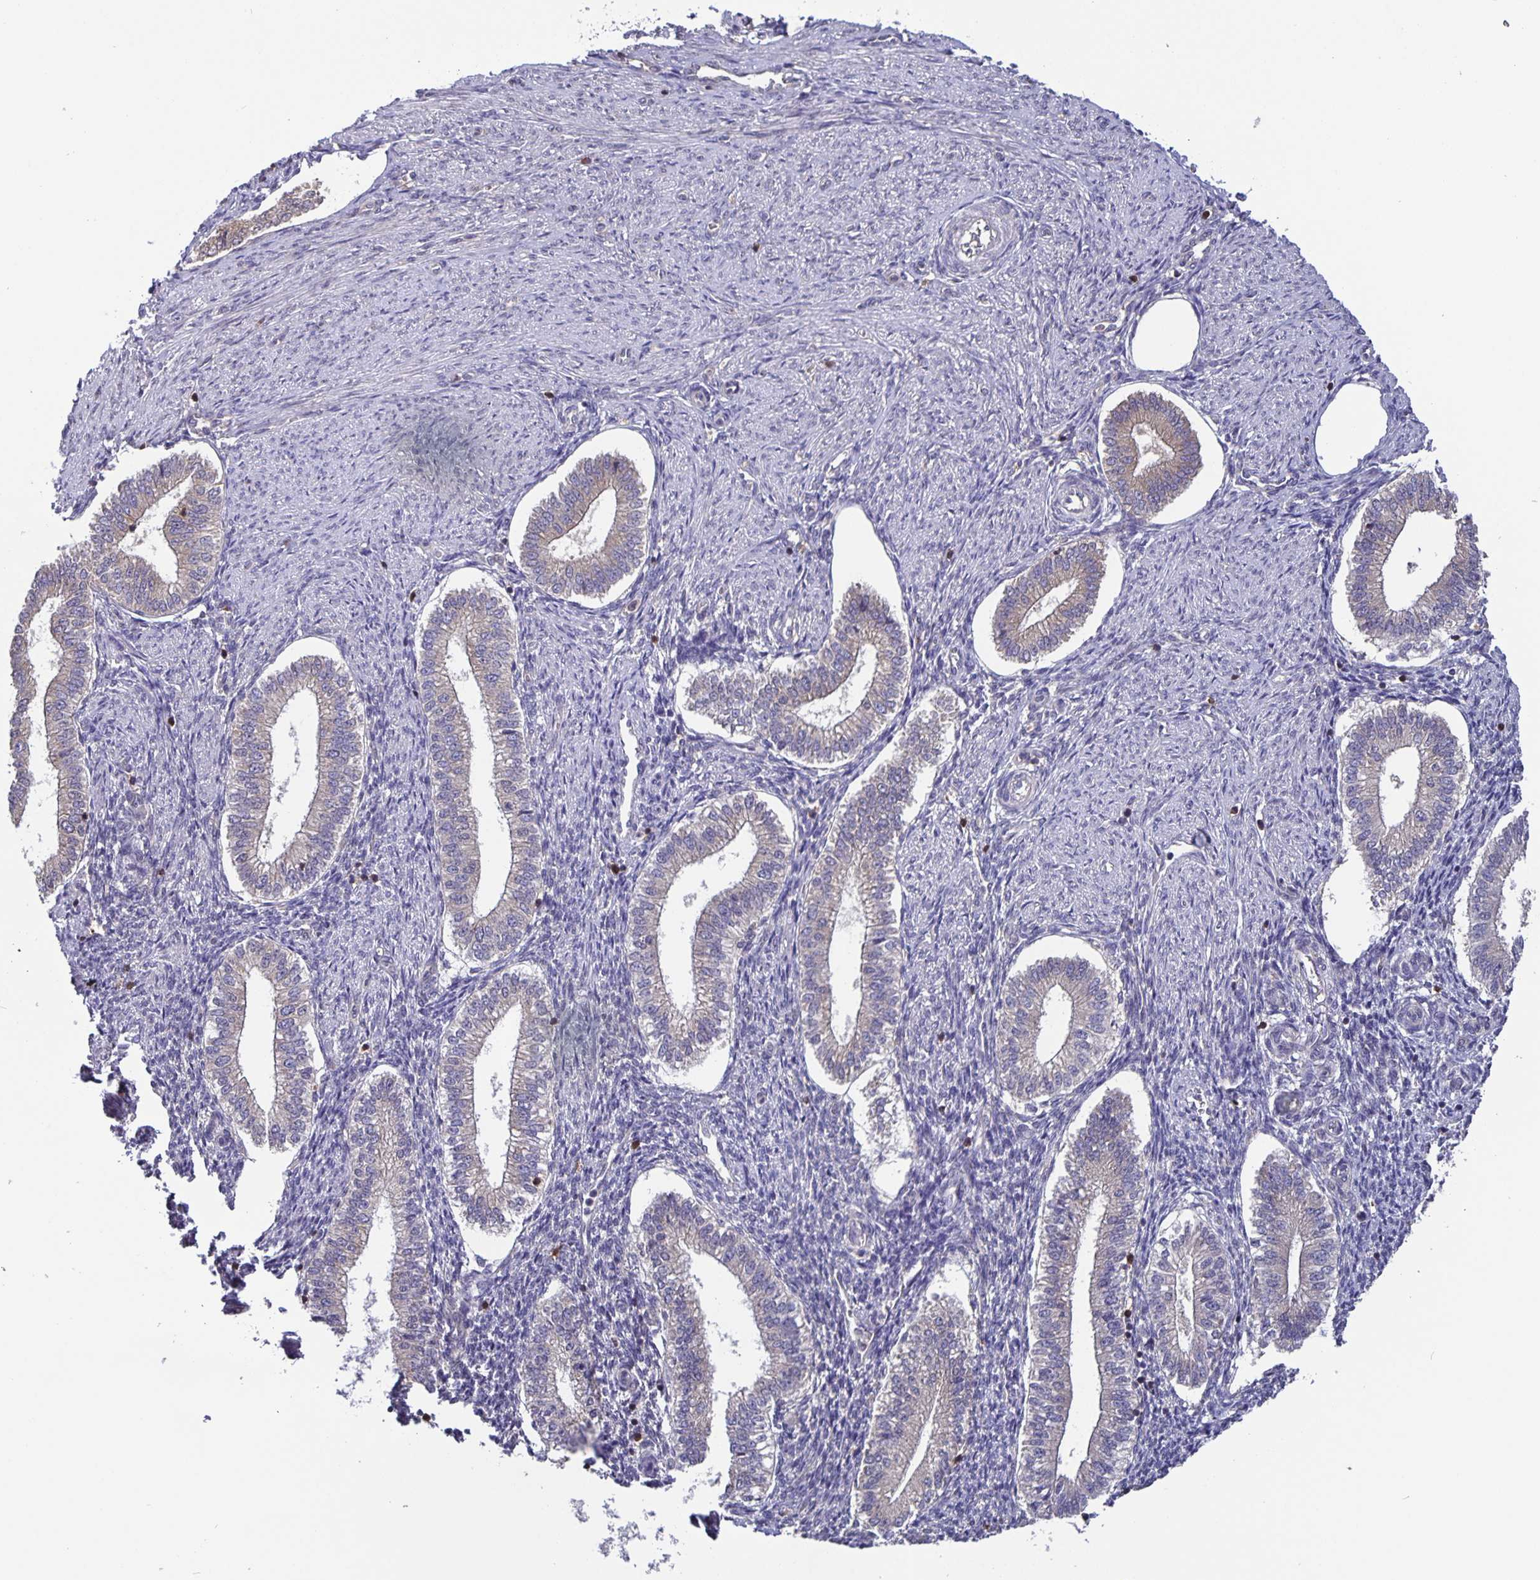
{"staining": {"intensity": "negative", "quantity": "none", "location": "none"}, "tissue": "endometrium", "cell_type": "Cells in endometrial stroma", "image_type": "normal", "snomed": [{"axis": "morphology", "description": "Normal tissue, NOS"}, {"axis": "topography", "description": "Endometrium"}], "caption": "Immunohistochemistry of unremarkable endometrium exhibits no expression in cells in endometrial stroma.", "gene": "FEM1C", "patient": {"sex": "female", "age": 25}}